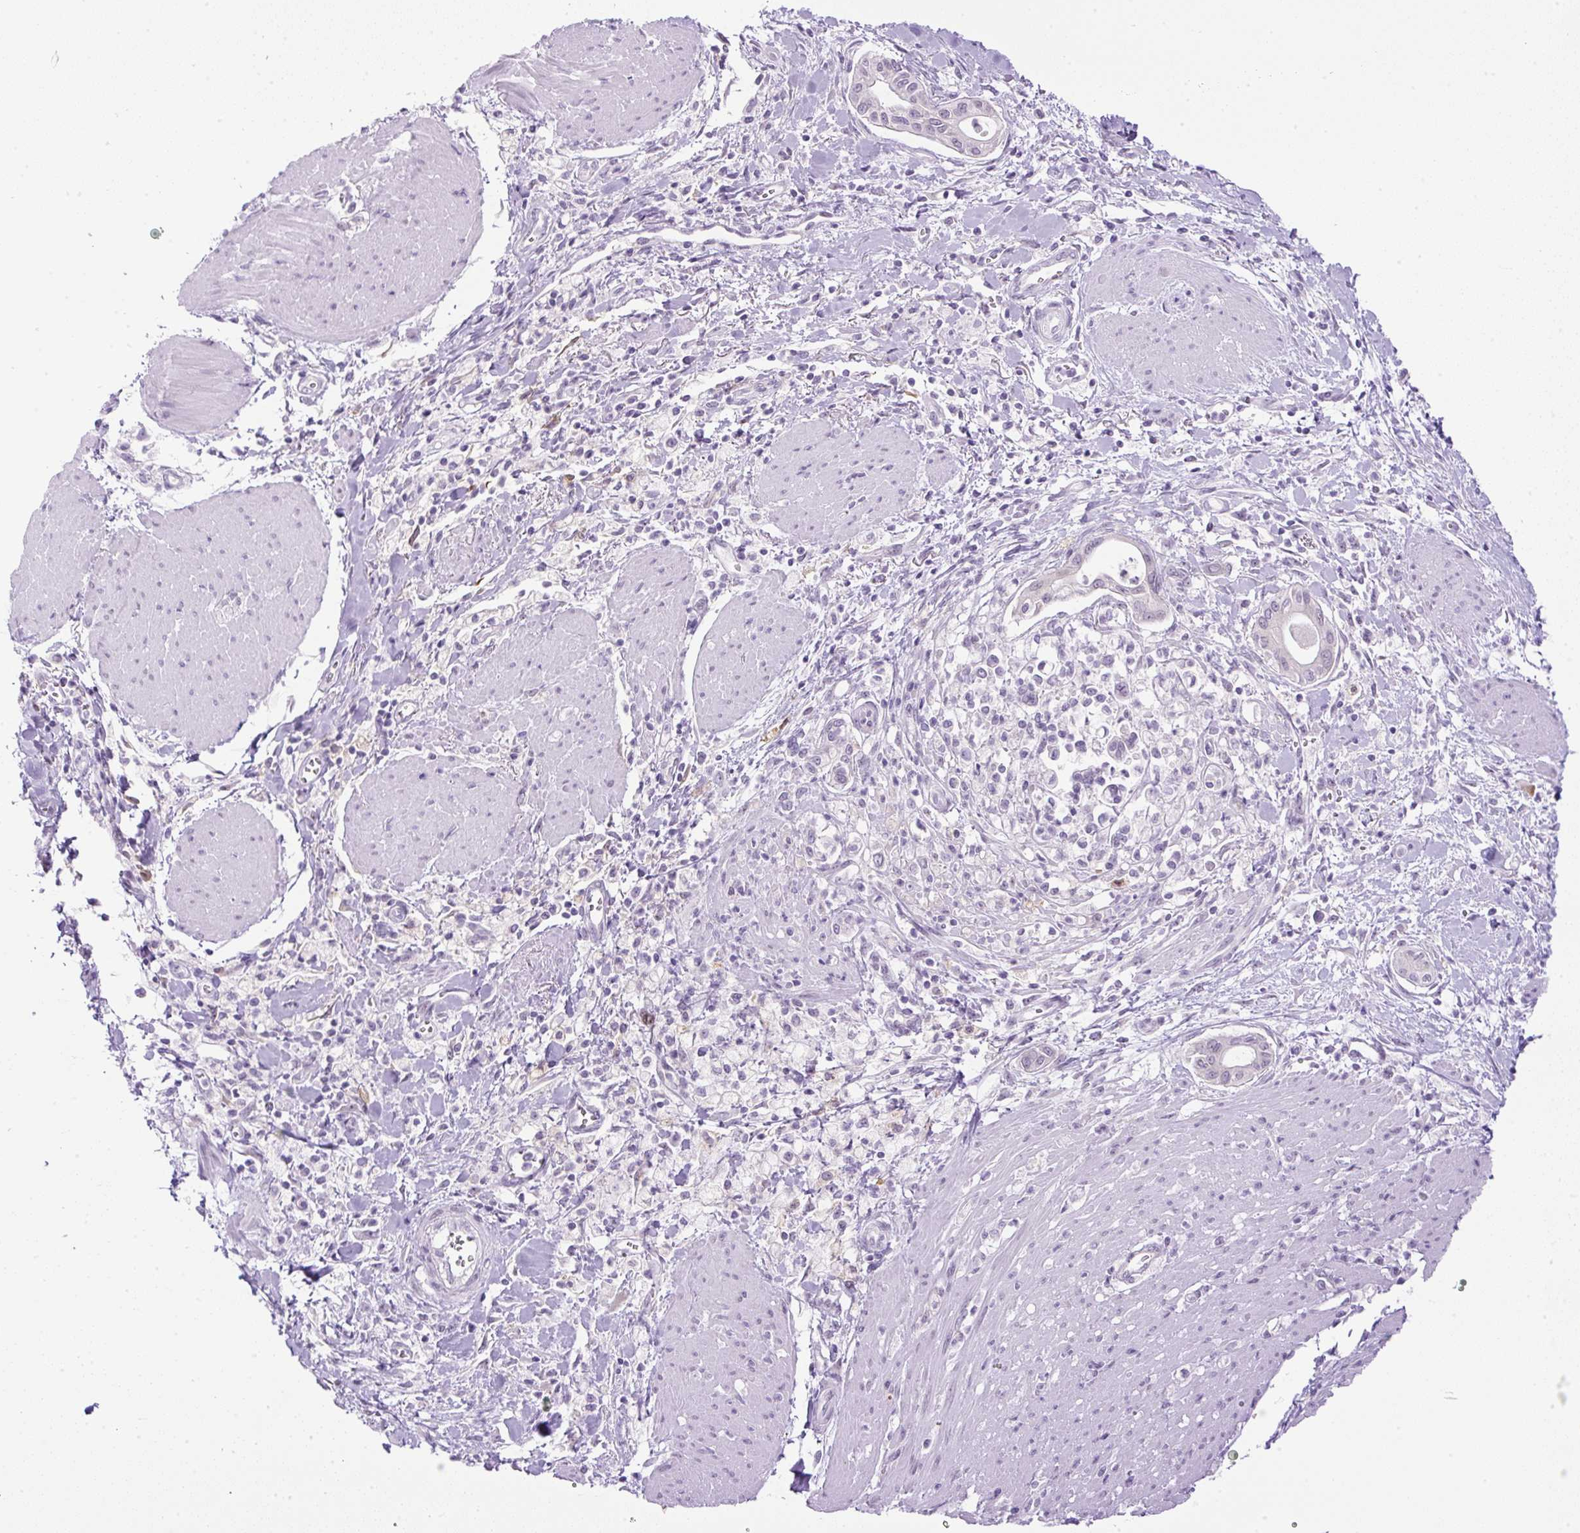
{"staining": {"intensity": "negative", "quantity": "none", "location": "none"}, "tissue": "pancreatic cancer", "cell_type": "Tumor cells", "image_type": "cancer", "snomed": [{"axis": "morphology", "description": "Adenocarcinoma, NOS"}, {"axis": "topography", "description": "Pancreas"}], "caption": "Tumor cells are negative for protein expression in human pancreatic cancer.", "gene": "RHBDD2", "patient": {"sex": "male", "age": 78}}